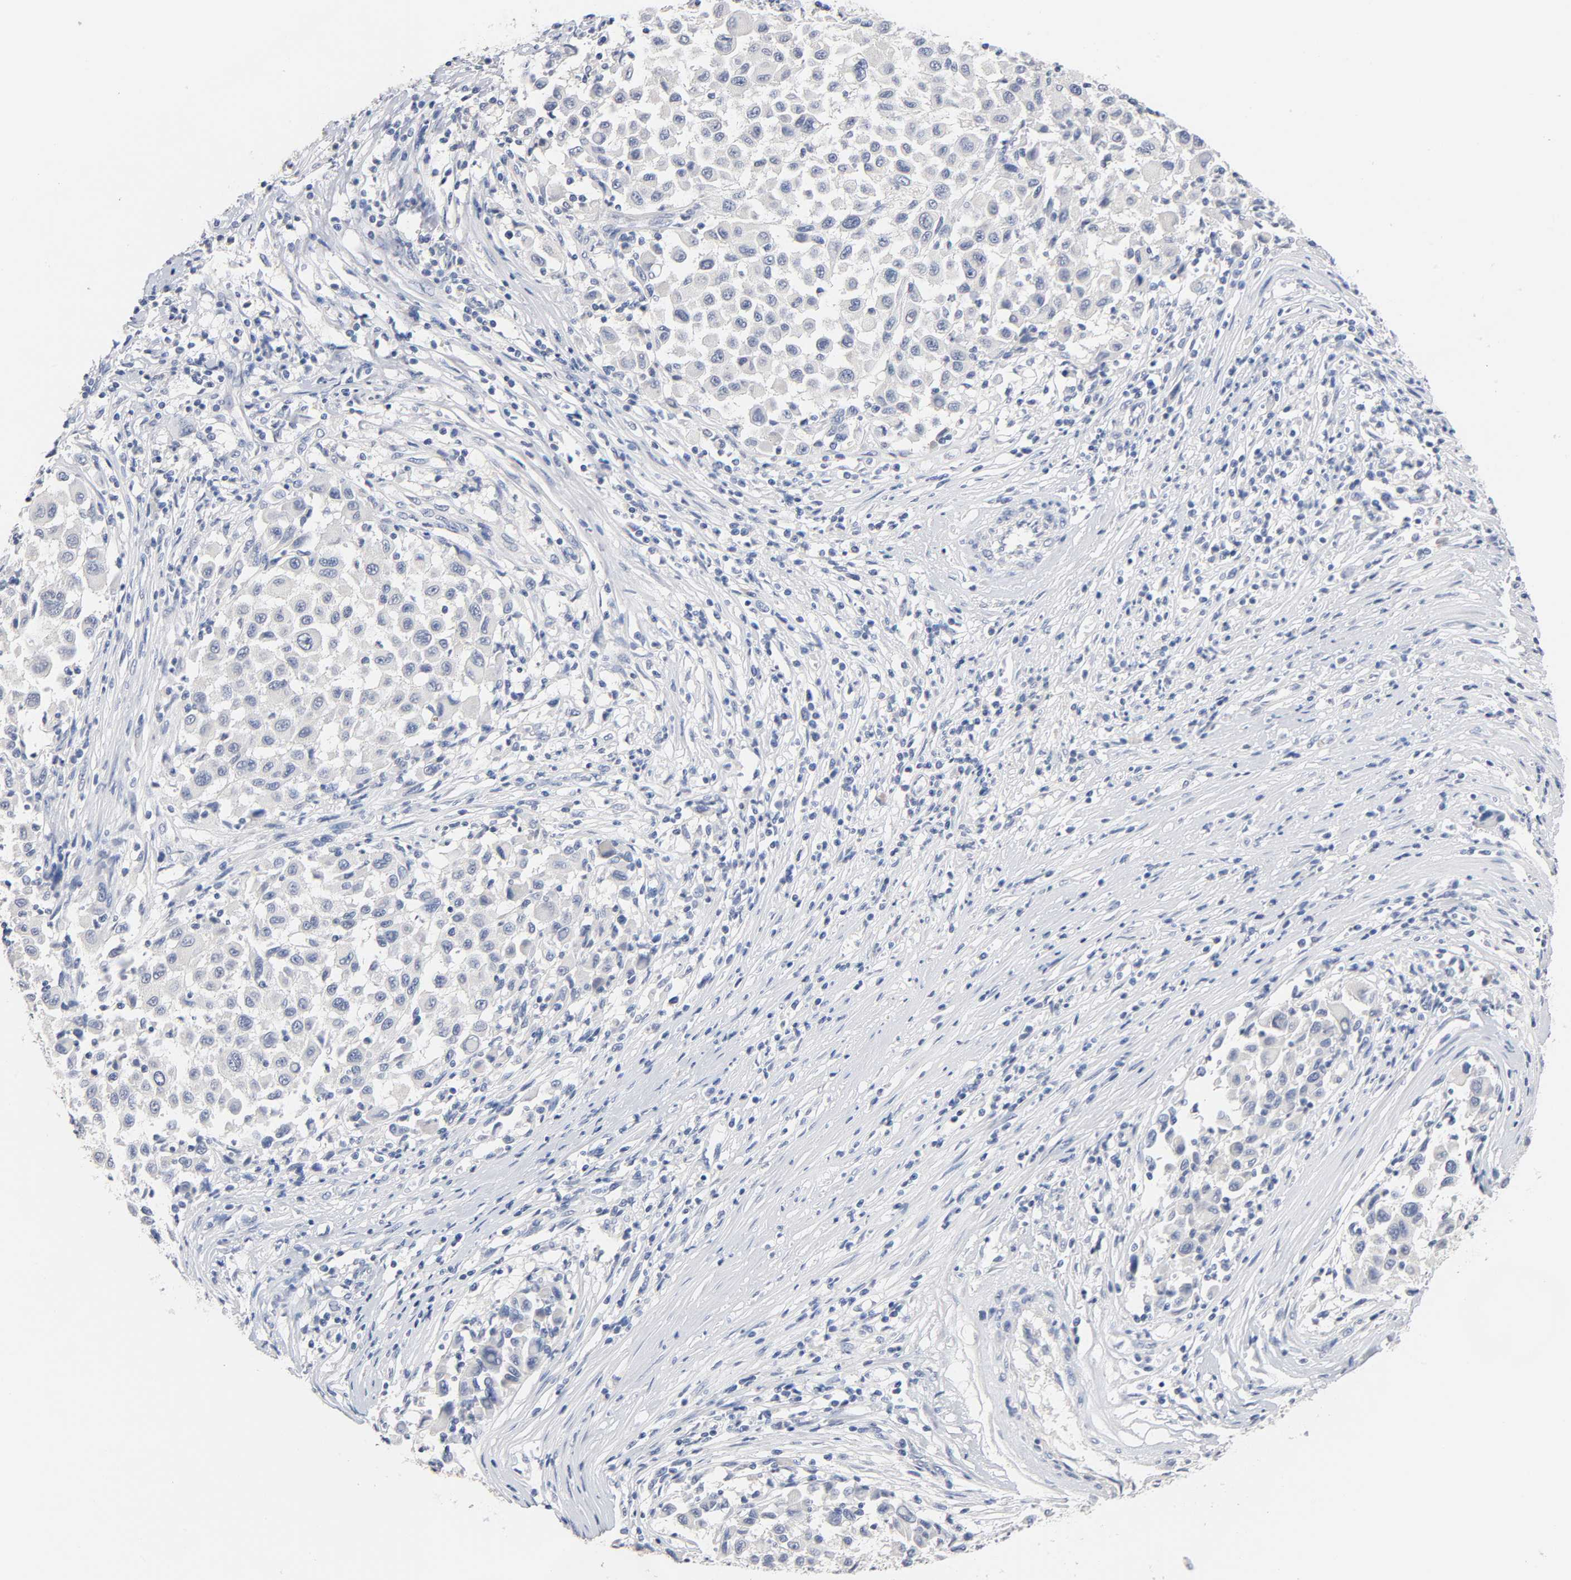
{"staining": {"intensity": "negative", "quantity": "none", "location": "none"}, "tissue": "melanoma", "cell_type": "Tumor cells", "image_type": "cancer", "snomed": [{"axis": "morphology", "description": "Malignant melanoma, Metastatic site"}, {"axis": "topography", "description": "Lymph node"}], "caption": "The immunohistochemistry image has no significant expression in tumor cells of melanoma tissue. (IHC, brightfield microscopy, high magnification).", "gene": "ZCCHC13", "patient": {"sex": "male", "age": 61}}